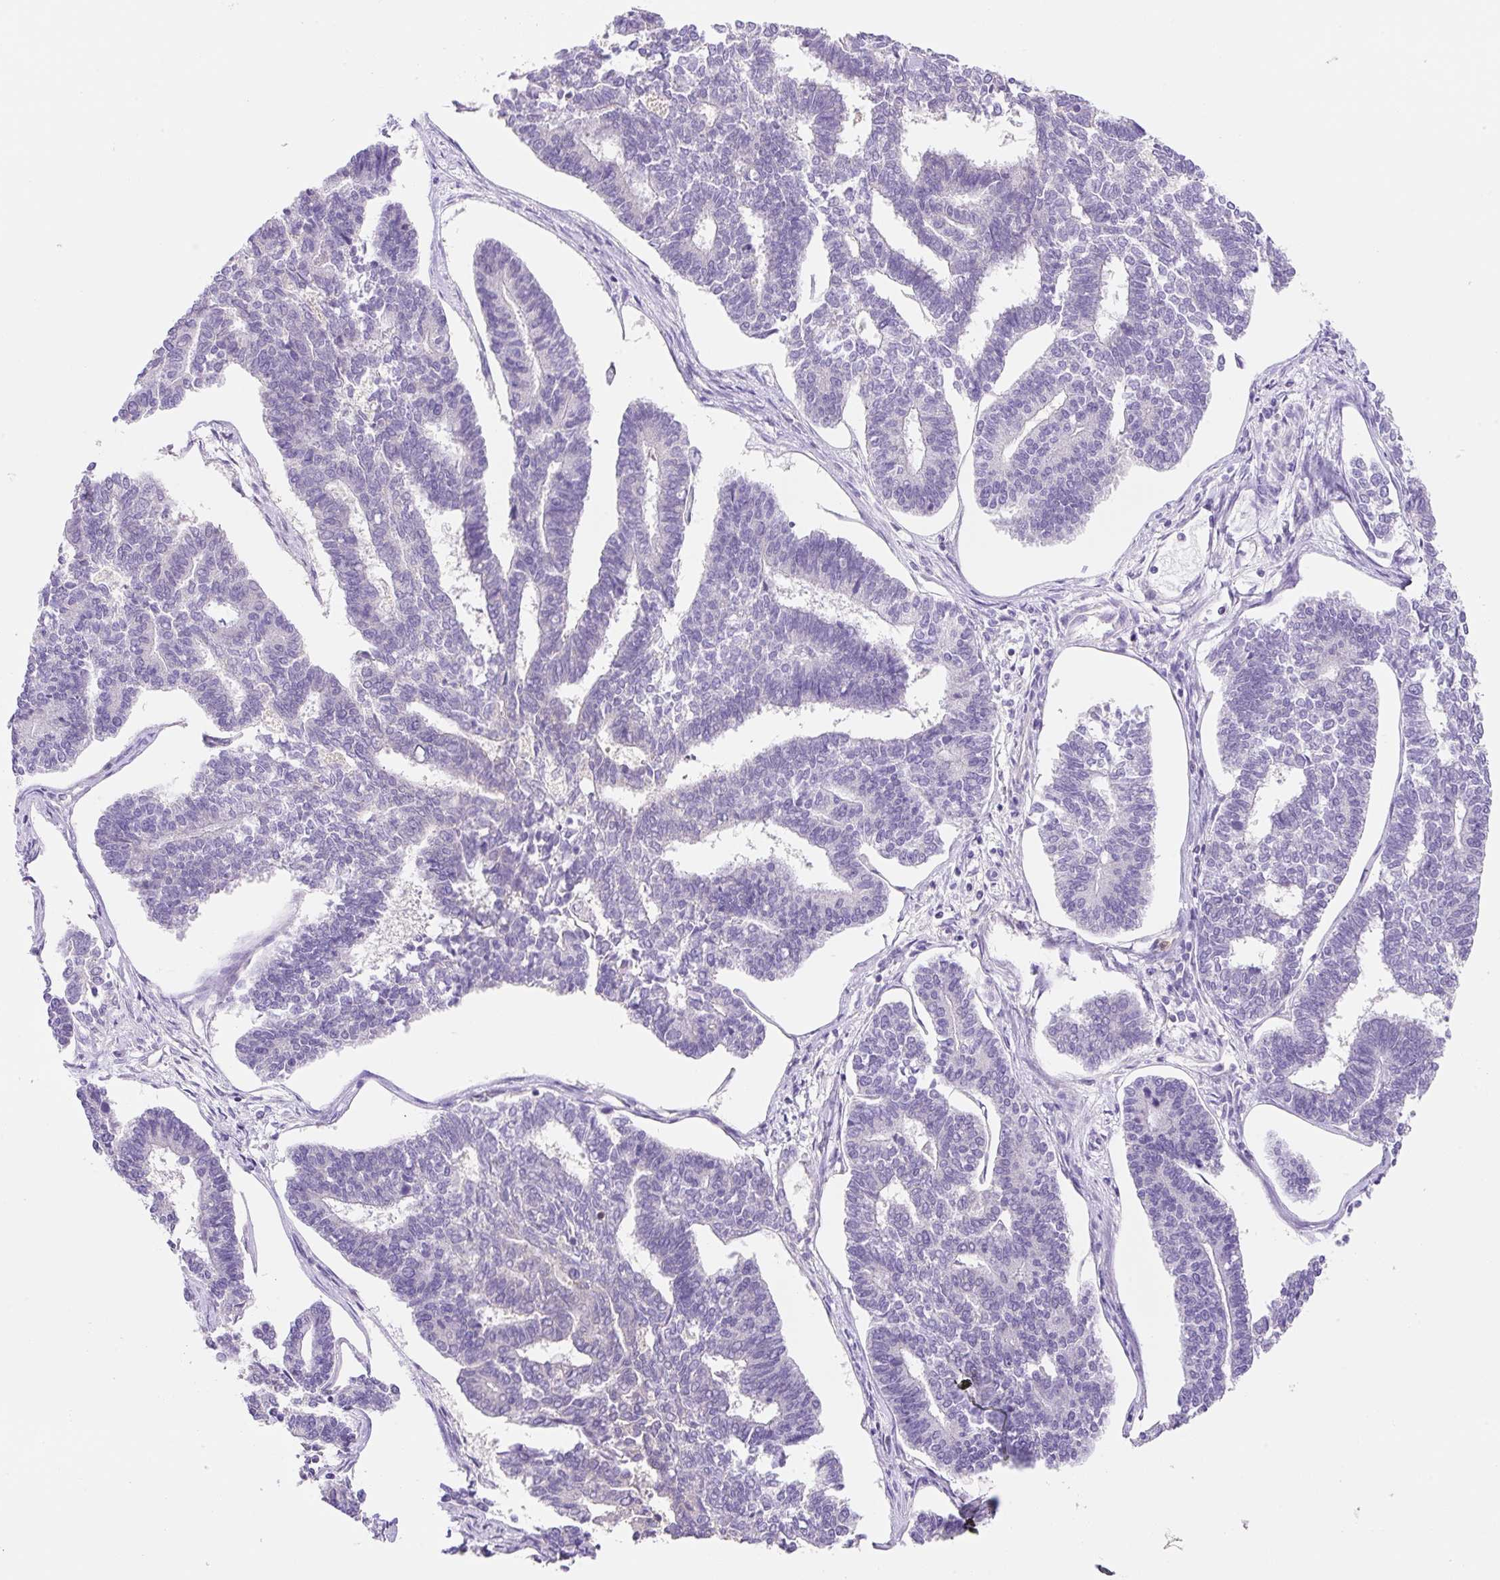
{"staining": {"intensity": "negative", "quantity": "none", "location": "none"}, "tissue": "endometrial cancer", "cell_type": "Tumor cells", "image_type": "cancer", "snomed": [{"axis": "morphology", "description": "Adenocarcinoma, NOS"}, {"axis": "topography", "description": "Endometrium"}], "caption": "Histopathology image shows no significant protein positivity in tumor cells of endometrial adenocarcinoma. (Immunohistochemistry (ihc), brightfield microscopy, high magnification).", "gene": "NDST3", "patient": {"sex": "female", "age": 70}}